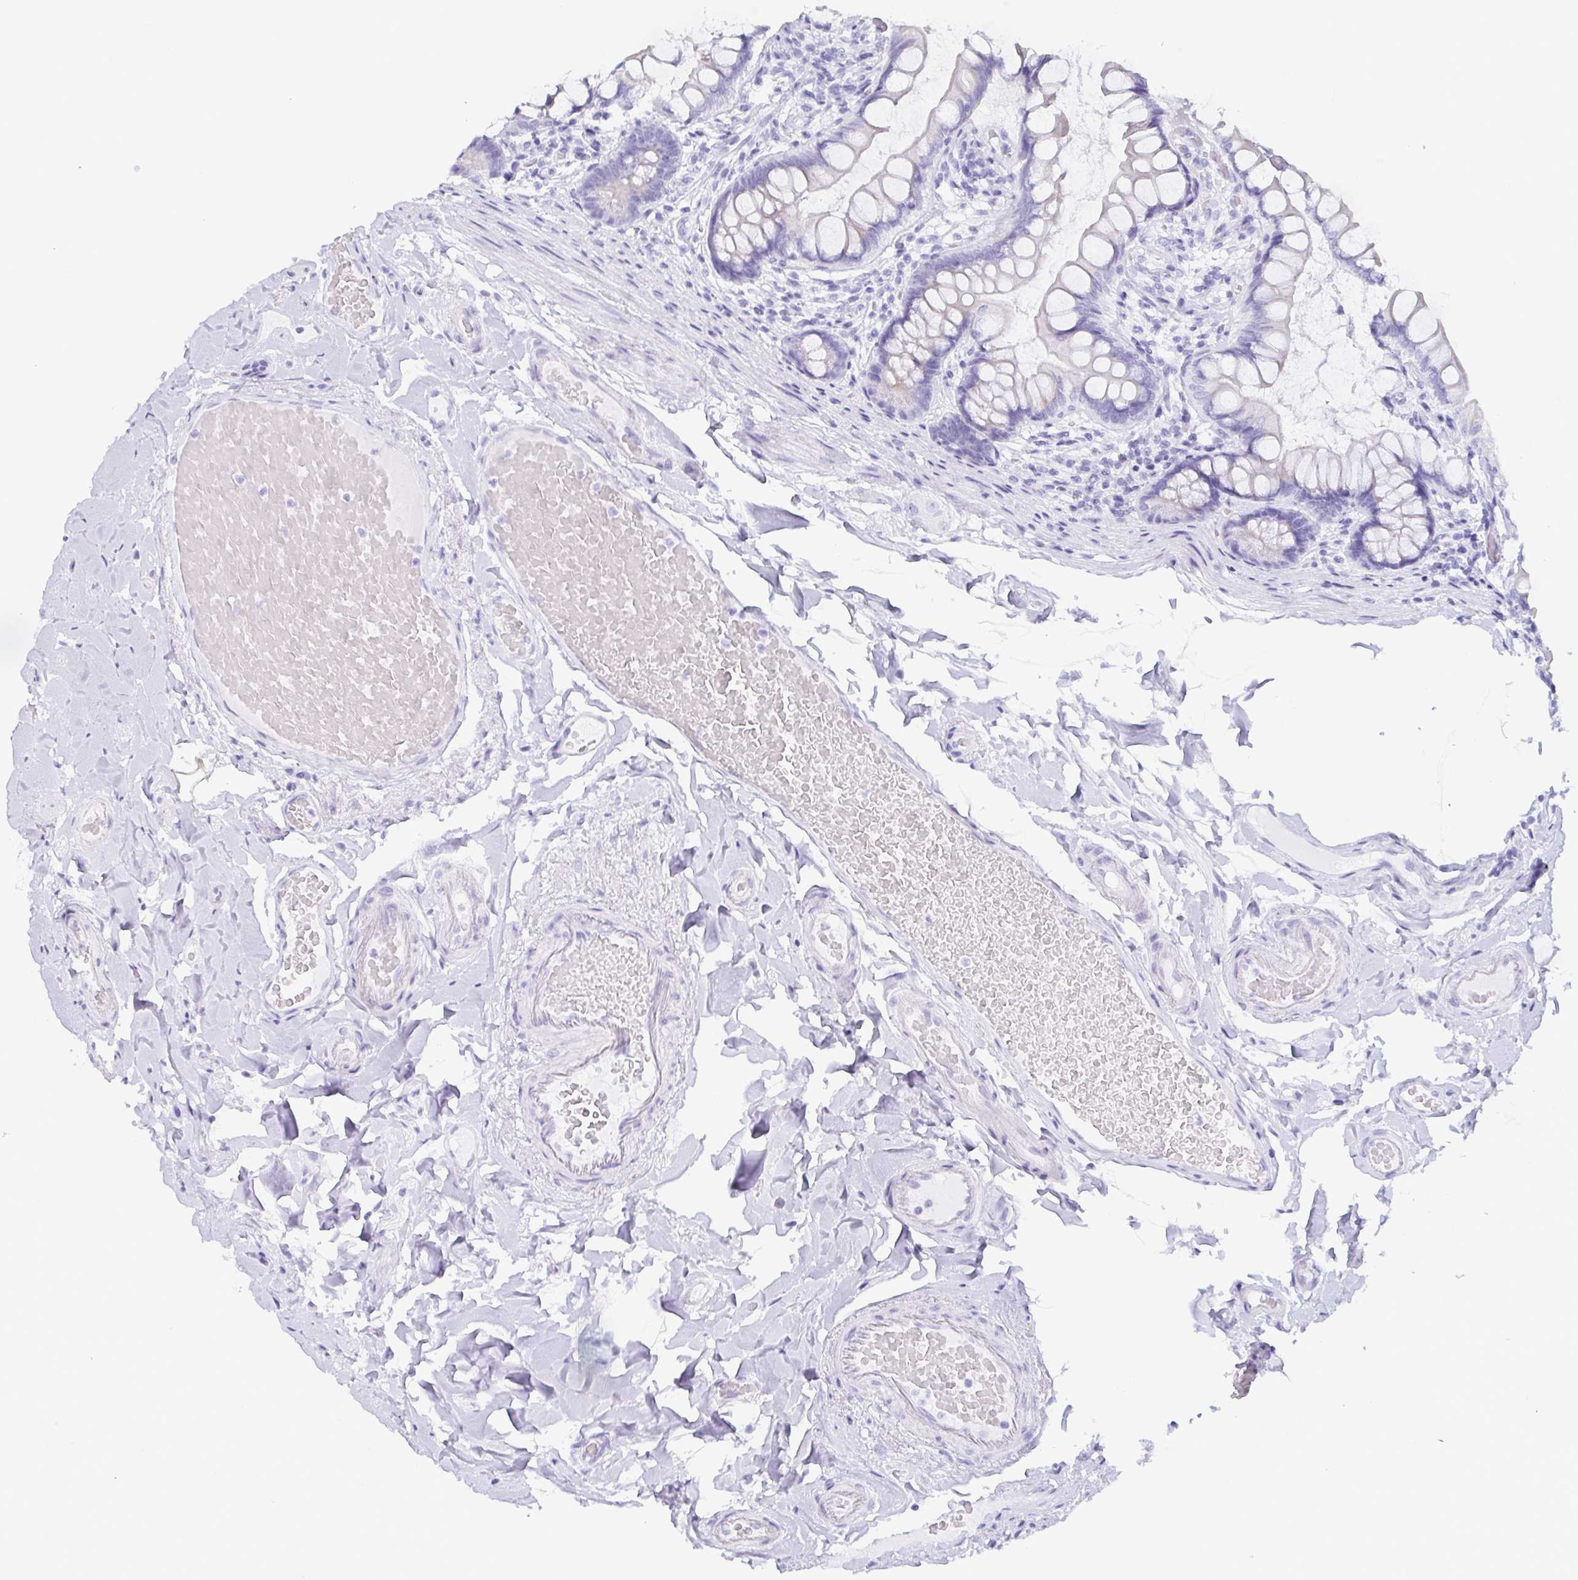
{"staining": {"intensity": "negative", "quantity": "none", "location": "none"}, "tissue": "small intestine", "cell_type": "Glandular cells", "image_type": "normal", "snomed": [{"axis": "morphology", "description": "Normal tissue, NOS"}, {"axis": "topography", "description": "Small intestine"}], "caption": "High power microscopy image of an immunohistochemistry (IHC) photomicrograph of normal small intestine, revealing no significant expression in glandular cells.", "gene": "ENSG00000275778", "patient": {"sex": "male", "age": 70}}